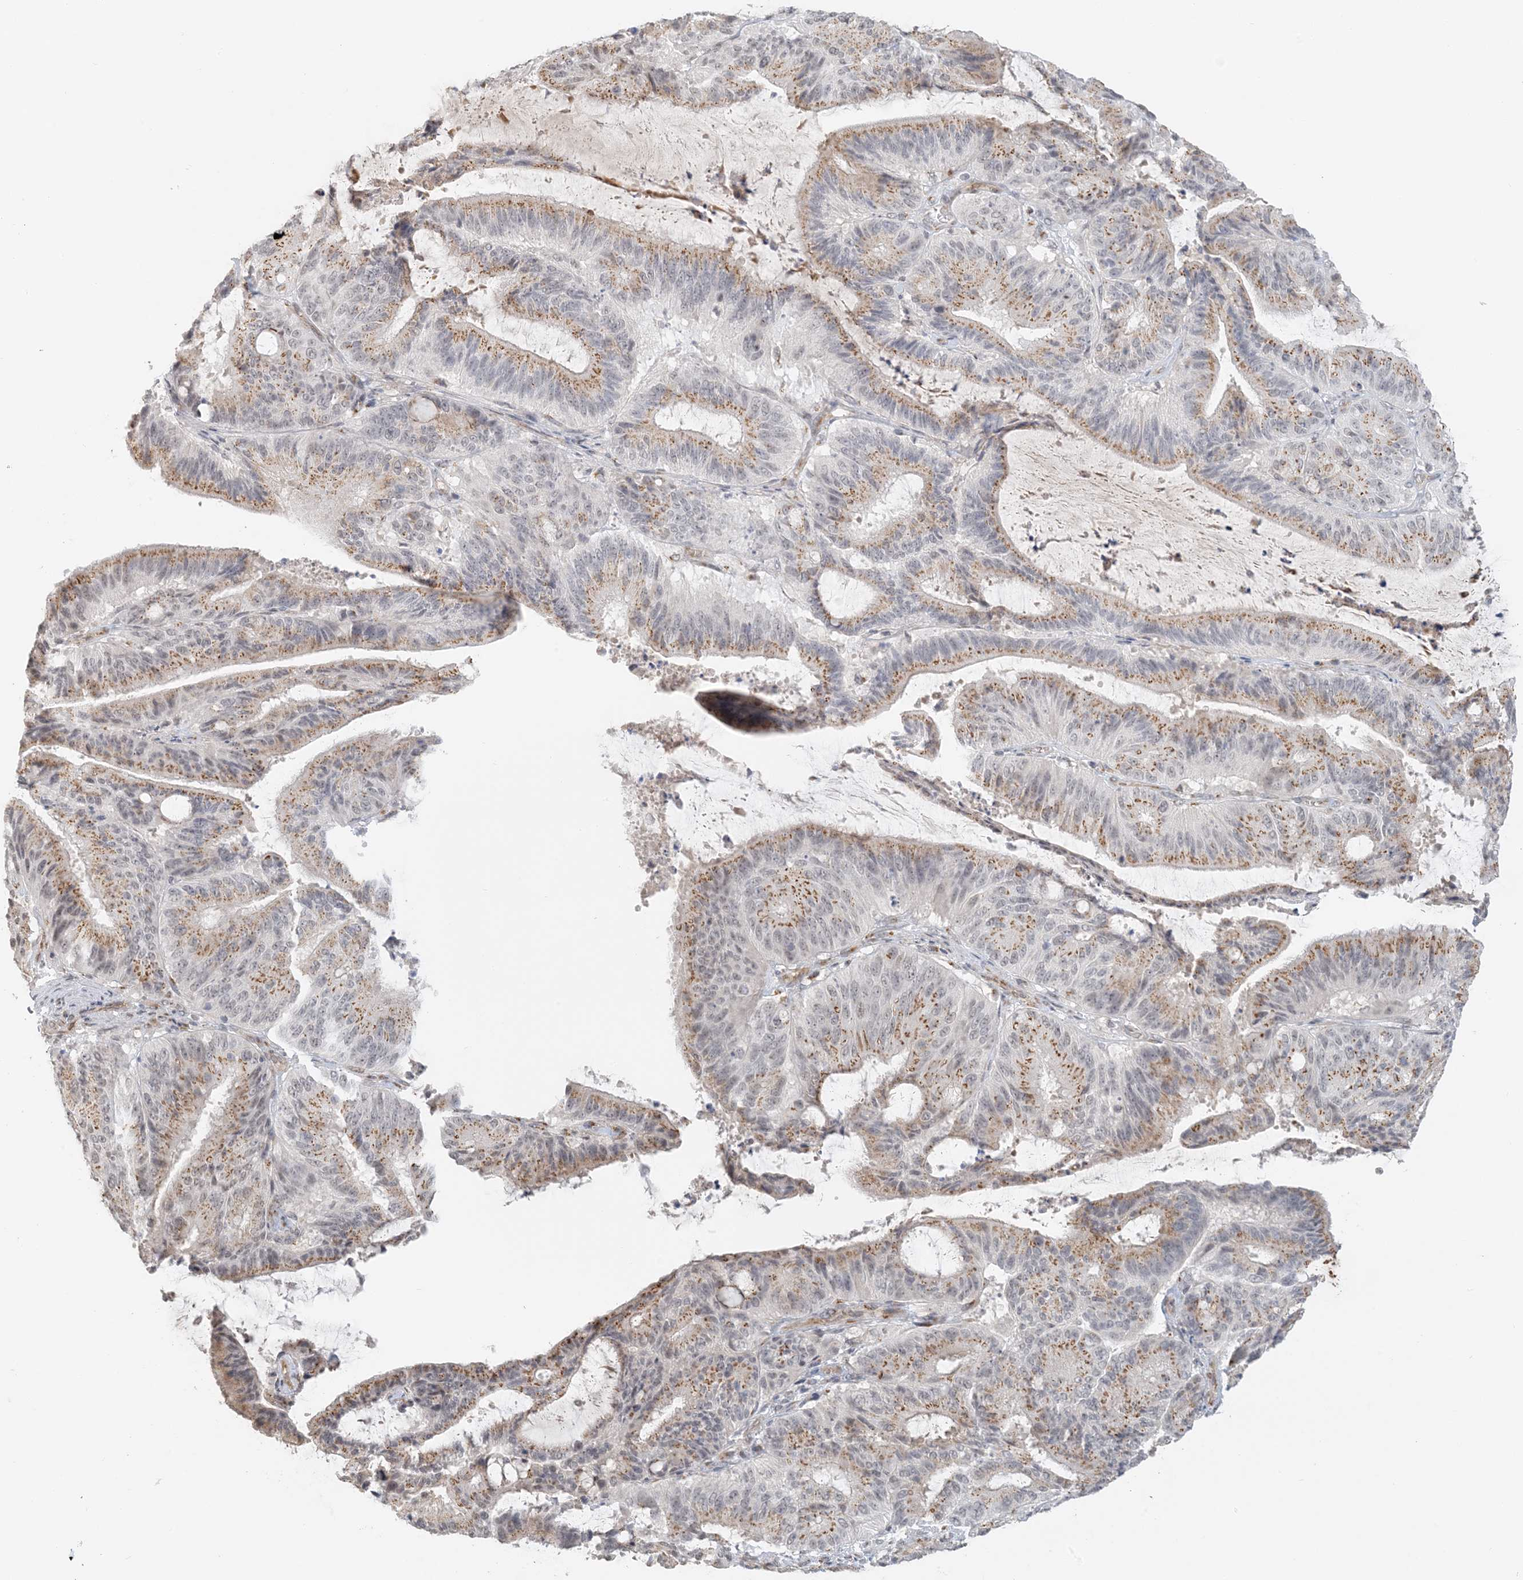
{"staining": {"intensity": "moderate", "quantity": ">75%", "location": "cytoplasmic/membranous"}, "tissue": "liver cancer", "cell_type": "Tumor cells", "image_type": "cancer", "snomed": [{"axis": "morphology", "description": "Normal tissue, NOS"}, {"axis": "morphology", "description": "Cholangiocarcinoma"}, {"axis": "topography", "description": "Liver"}, {"axis": "topography", "description": "Peripheral nerve tissue"}], "caption": "The photomicrograph shows staining of cholangiocarcinoma (liver), revealing moderate cytoplasmic/membranous protein expression (brown color) within tumor cells.", "gene": "ZCCHC4", "patient": {"sex": "female", "age": 73}}